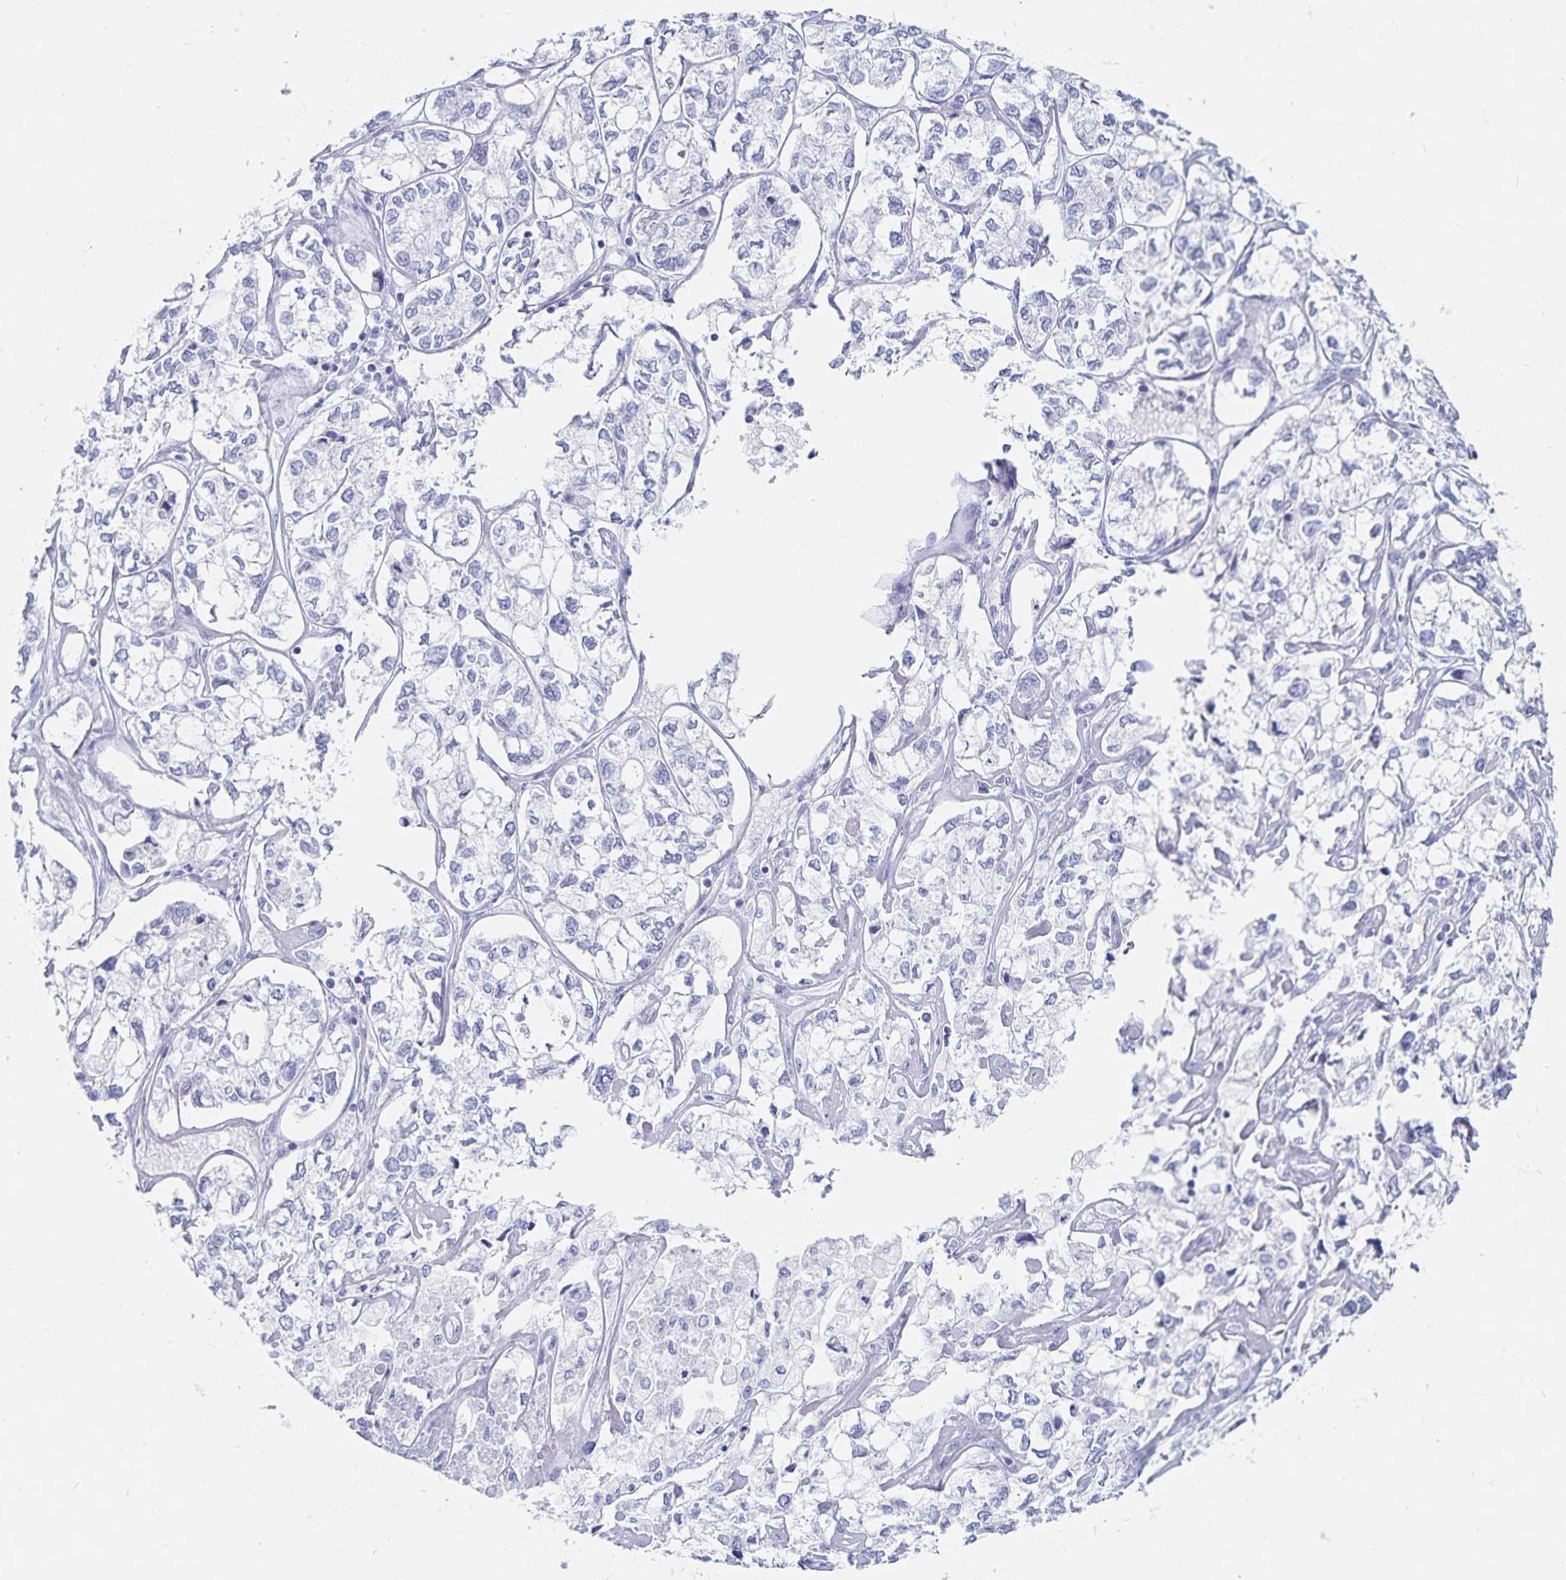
{"staining": {"intensity": "negative", "quantity": "none", "location": "none"}, "tissue": "ovarian cancer", "cell_type": "Tumor cells", "image_type": "cancer", "snomed": [{"axis": "morphology", "description": "Carcinoma, endometroid"}, {"axis": "topography", "description": "Ovary"}], "caption": "A photomicrograph of ovarian cancer (endometroid carcinoma) stained for a protein exhibits no brown staining in tumor cells. (Brightfield microscopy of DAB (3,3'-diaminobenzidine) immunohistochemistry at high magnification).", "gene": "TNIP1", "patient": {"sex": "female", "age": 64}}